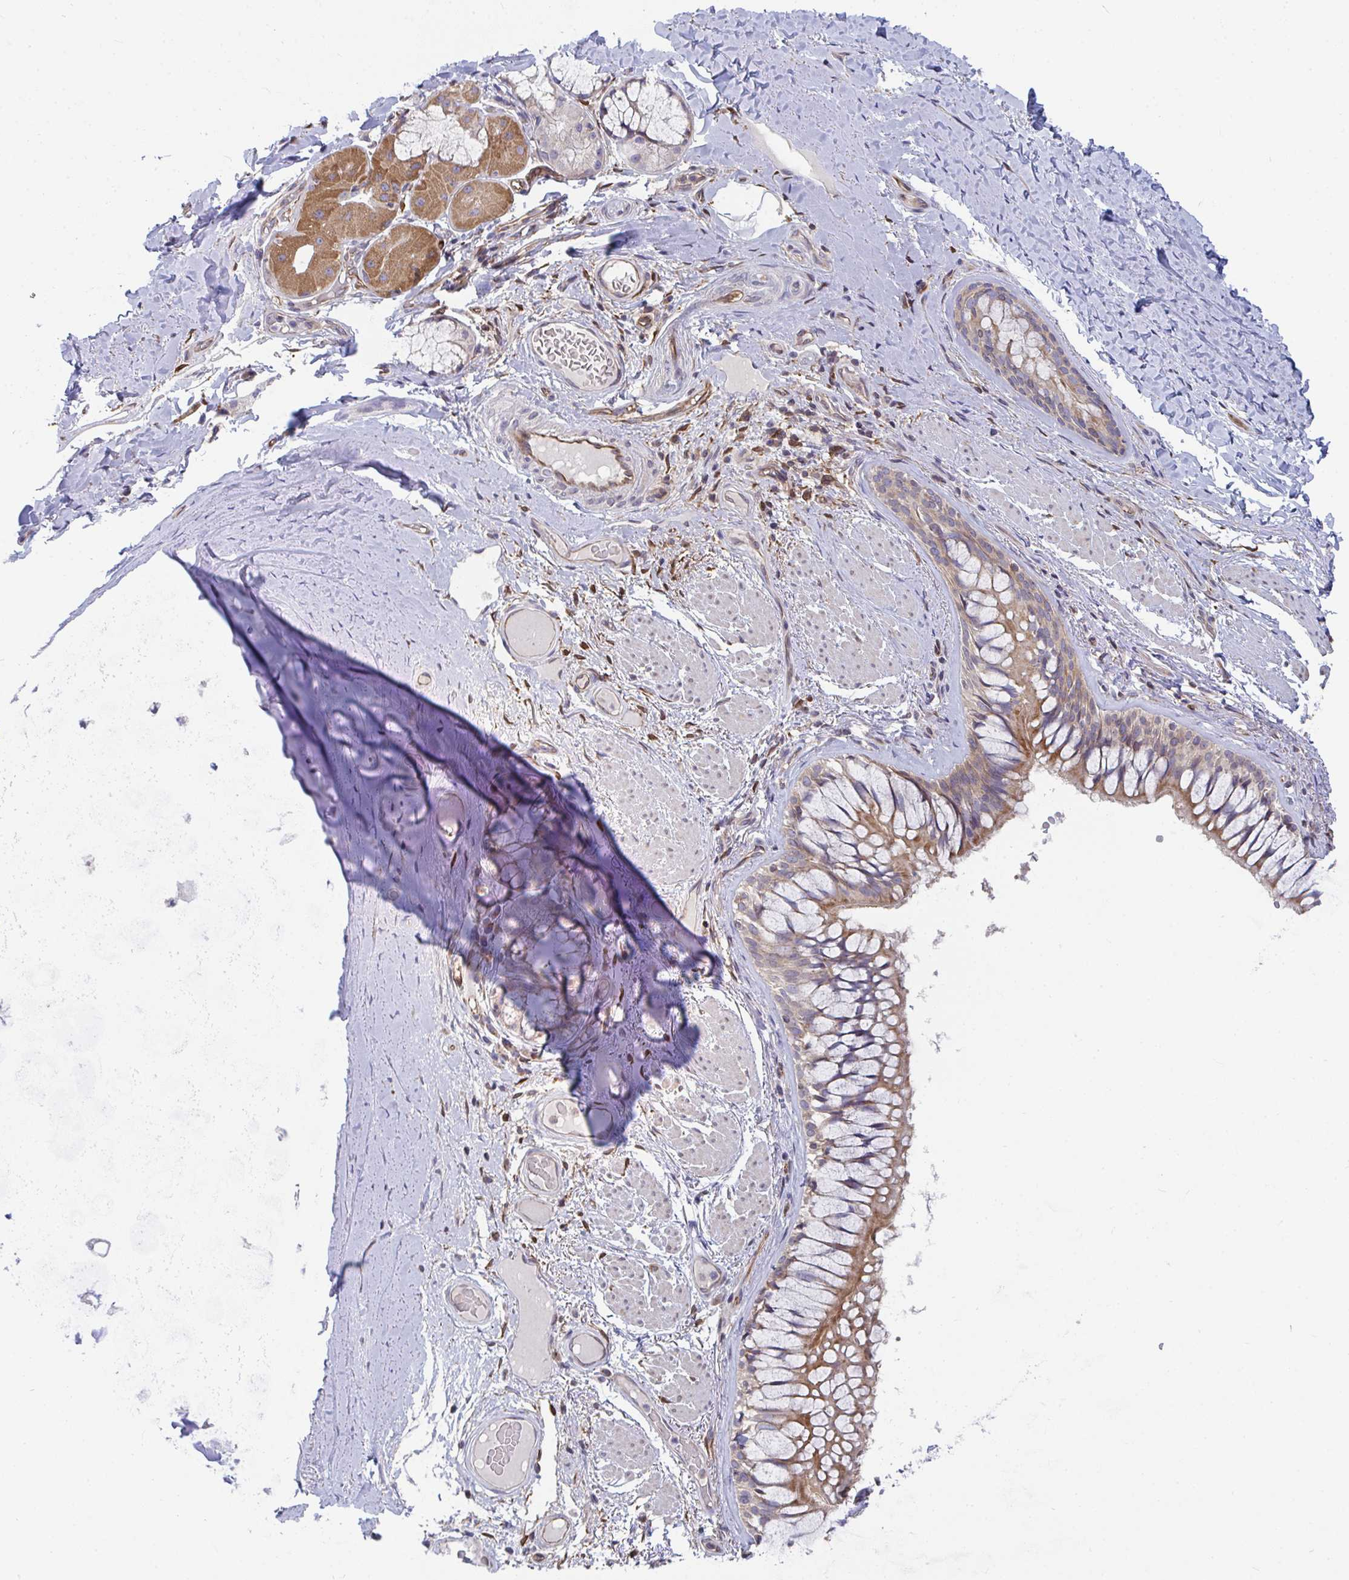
{"staining": {"intensity": "negative", "quantity": "none", "location": "none"}, "tissue": "soft tissue", "cell_type": "Chondrocytes", "image_type": "normal", "snomed": [{"axis": "morphology", "description": "Normal tissue, NOS"}, {"axis": "topography", "description": "Cartilage tissue"}, {"axis": "topography", "description": "Bronchus"}], "caption": "Chondrocytes show no significant protein positivity in benign soft tissue.", "gene": "EIF1AD", "patient": {"sex": "male", "age": 64}}